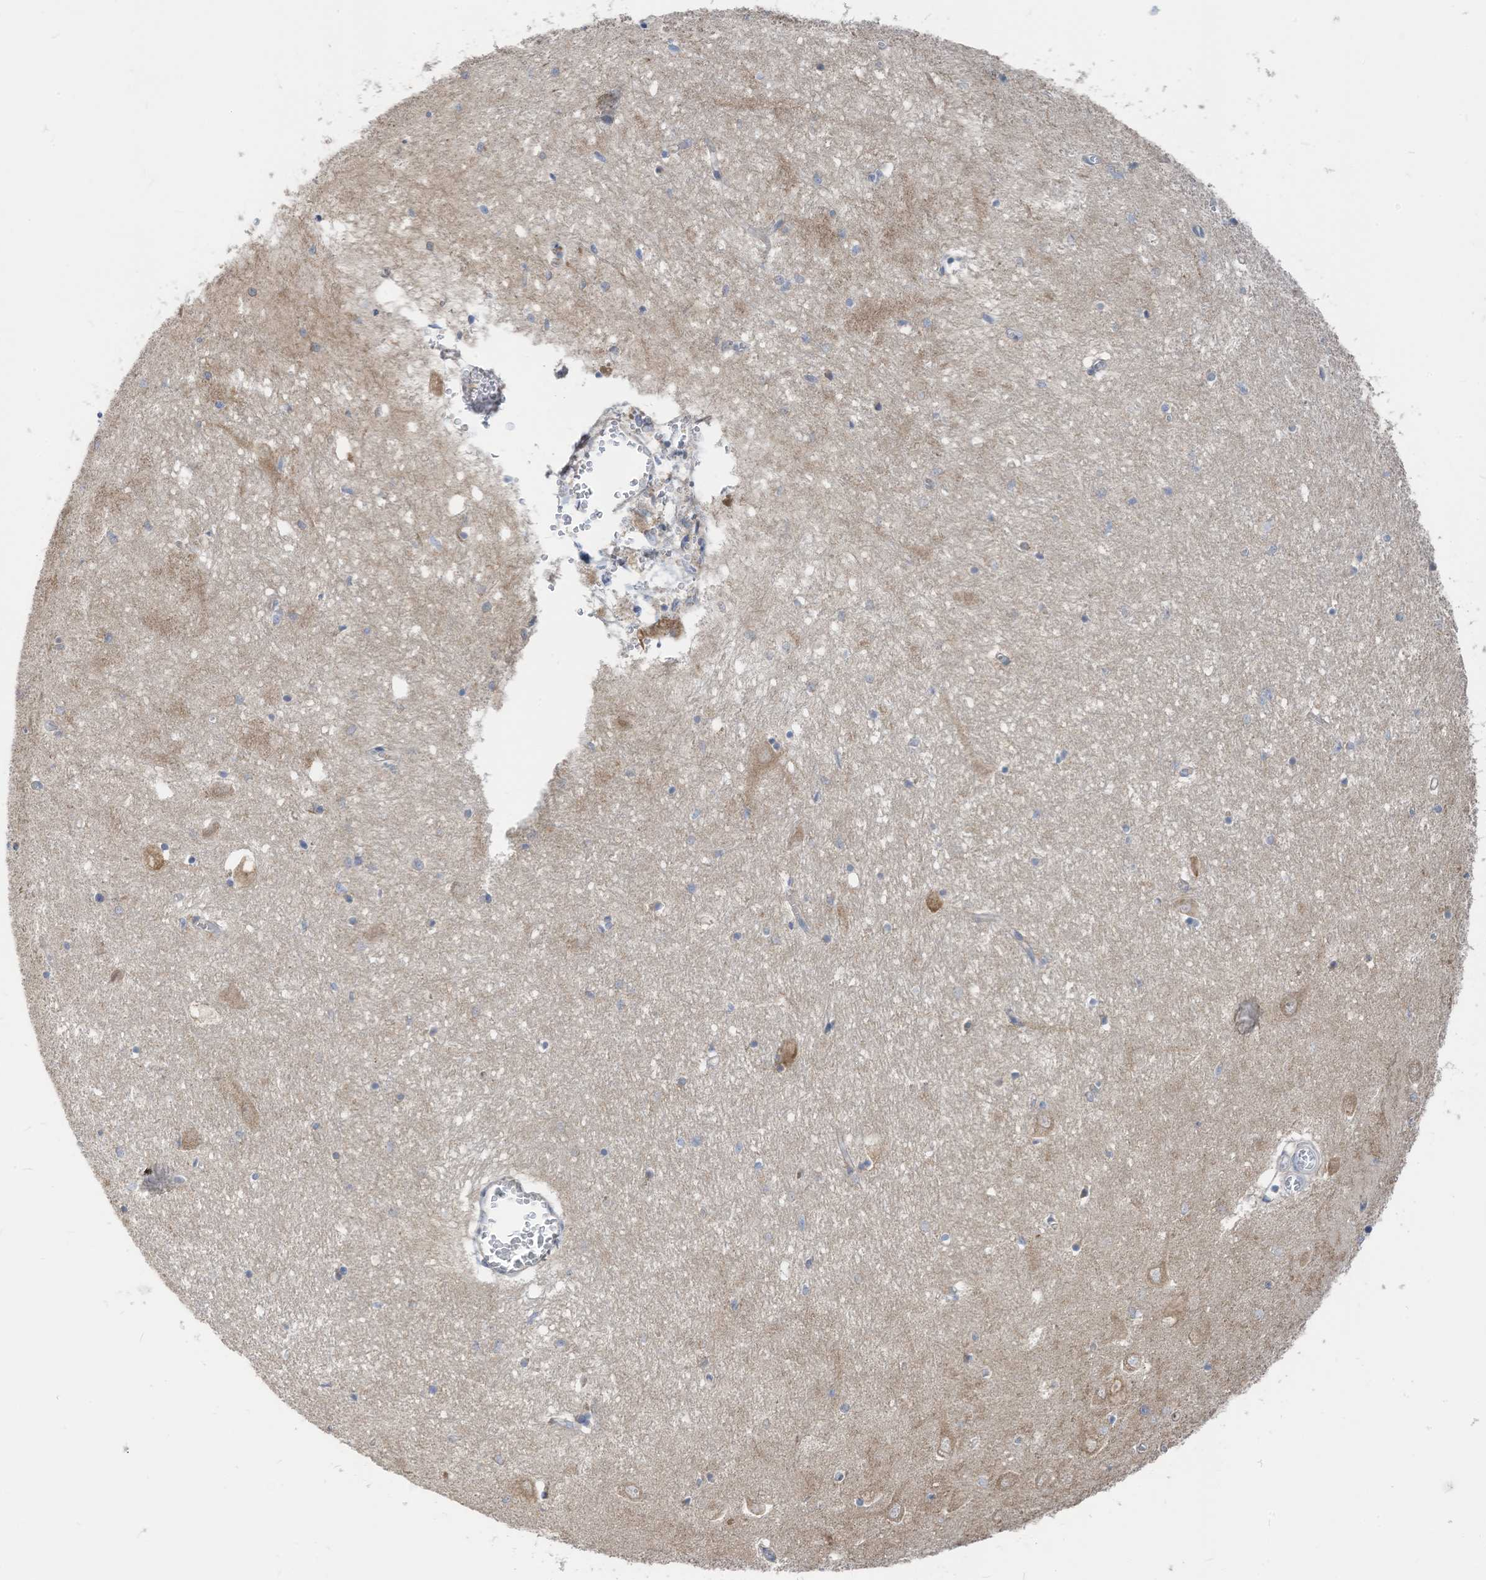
{"staining": {"intensity": "negative", "quantity": "none", "location": "none"}, "tissue": "hippocampus", "cell_type": "Glial cells", "image_type": "normal", "snomed": [{"axis": "morphology", "description": "Normal tissue, NOS"}, {"axis": "topography", "description": "Hippocampus"}], "caption": "DAB immunohistochemical staining of normal human hippocampus displays no significant expression in glial cells. (DAB (3,3'-diaminobenzidine) immunohistochemistry, high magnification).", "gene": "LDAH", "patient": {"sex": "female", "age": 64}}